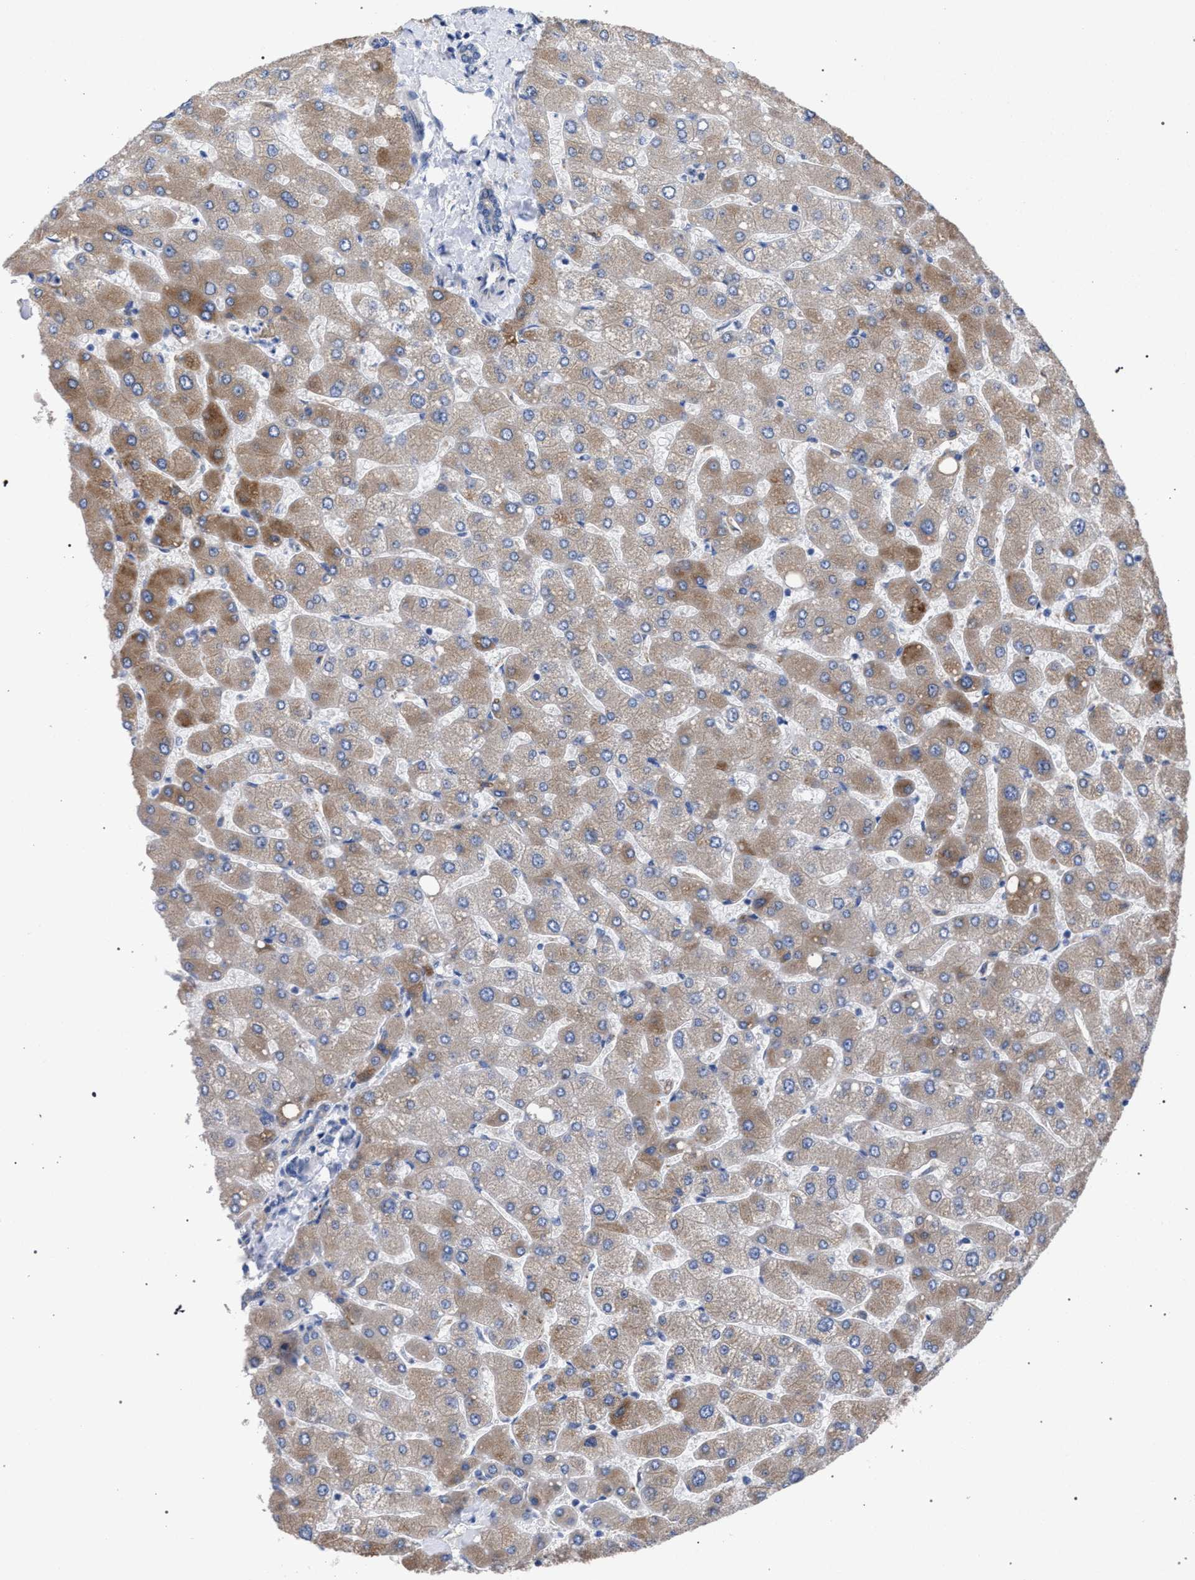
{"staining": {"intensity": "negative", "quantity": "none", "location": "none"}, "tissue": "liver", "cell_type": "Cholangiocytes", "image_type": "normal", "snomed": [{"axis": "morphology", "description": "Normal tissue, NOS"}, {"axis": "topography", "description": "Liver"}], "caption": "IHC micrograph of unremarkable liver: liver stained with DAB (3,3'-diaminobenzidine) shows no significant protein expression in cholangiocytes.", "gene": "GMPR", "patient": {"sex": "male", "age": 55}}